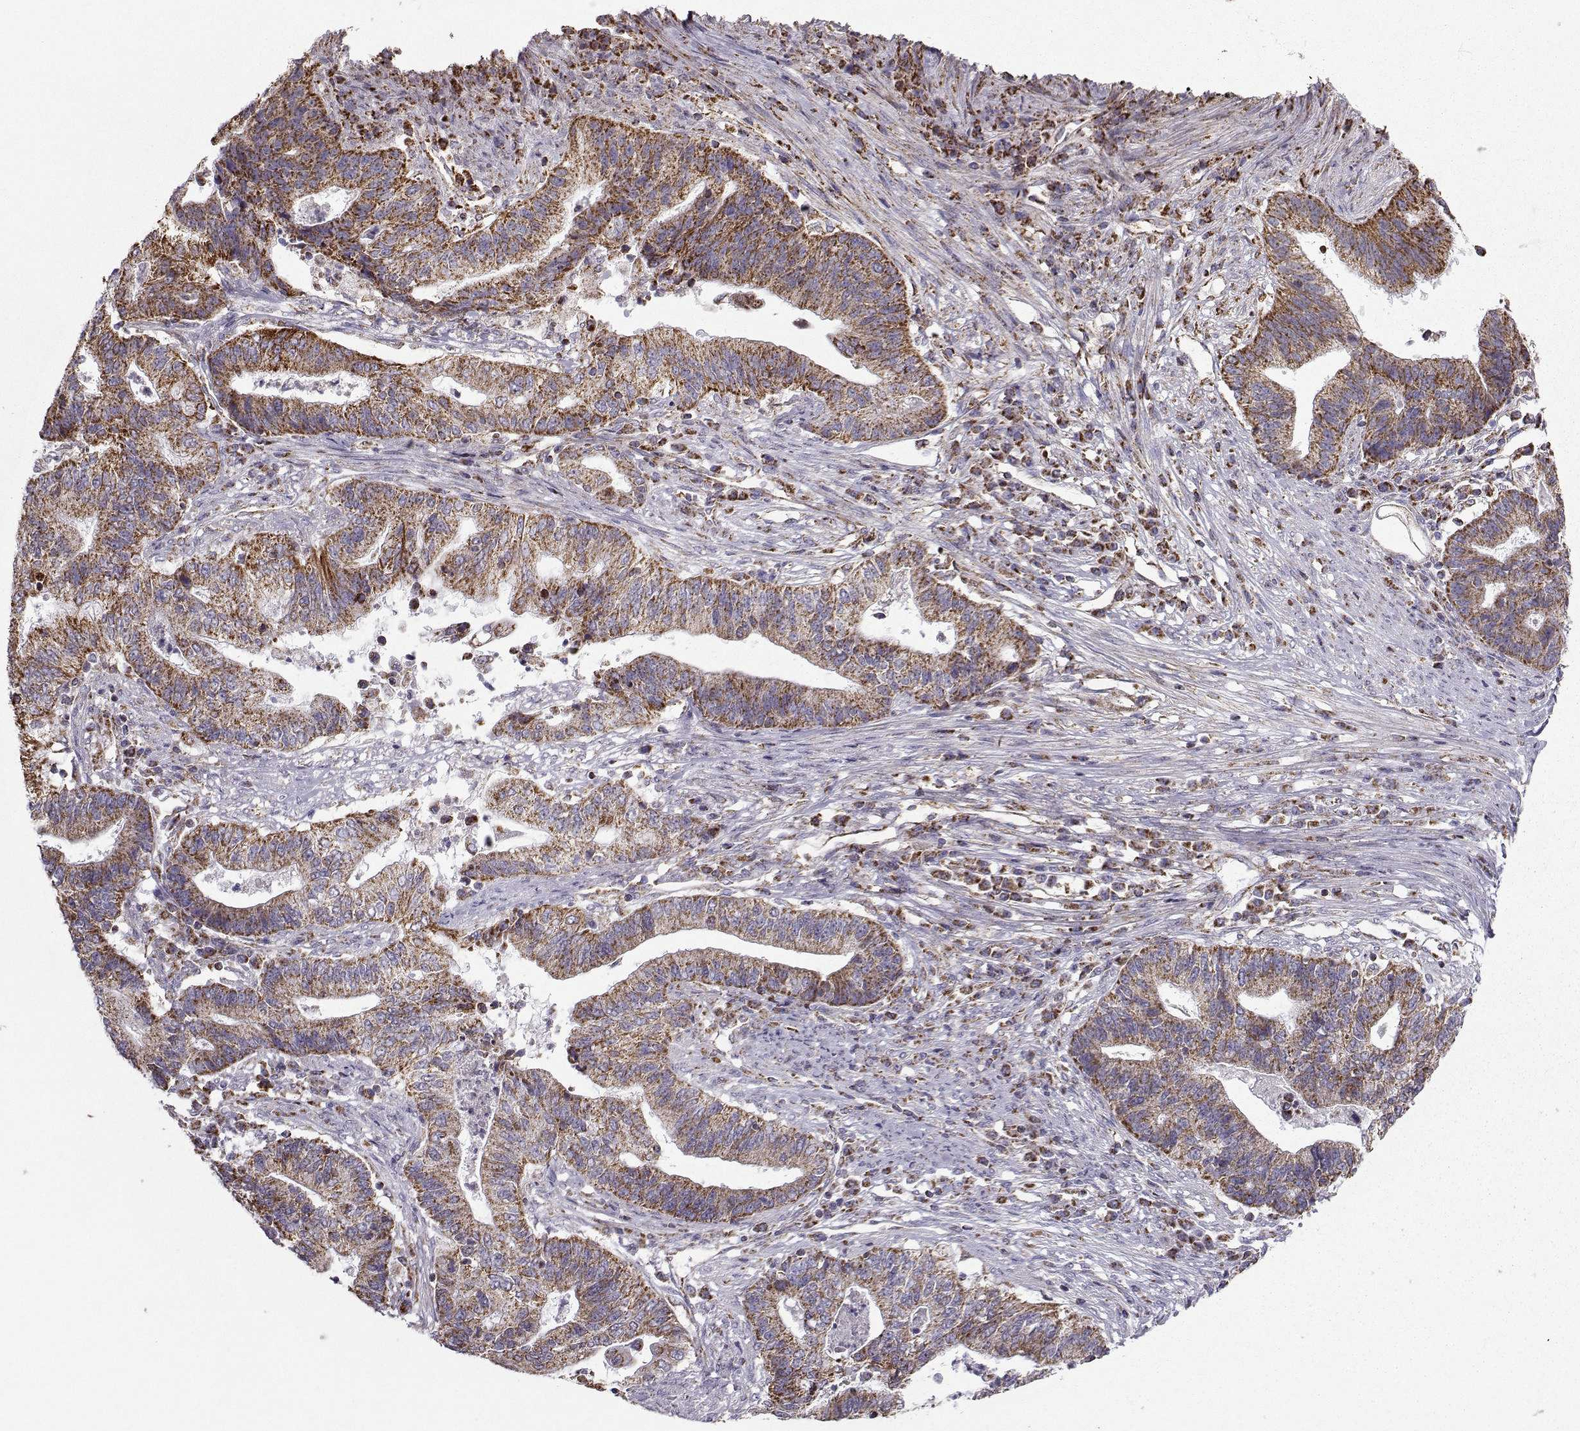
{"staining": {"intensity": "strong", "quantity": ">75%", "location": "cytoplasmic/membranous"}, "tissue": "endometrial cancer", "cell_type": "Tumor cells", "image_type": "cancer", "snomed": [{"axis": "morphology", "description": "Adenocarcinoma, NOS"}, {"axis": "topography", "description": "Uterus"}, {"axis": "topography", "description": "Endometrium"}], "caption": "Approximately >75% of tumor cells in endometrial adenocarcinoma show strong cytoplasmic/membranous protein expression as visualized by brown immunohistochemical staining.", "gene": "NECAB3", "patient": {"sex": "female", "age": 54}}